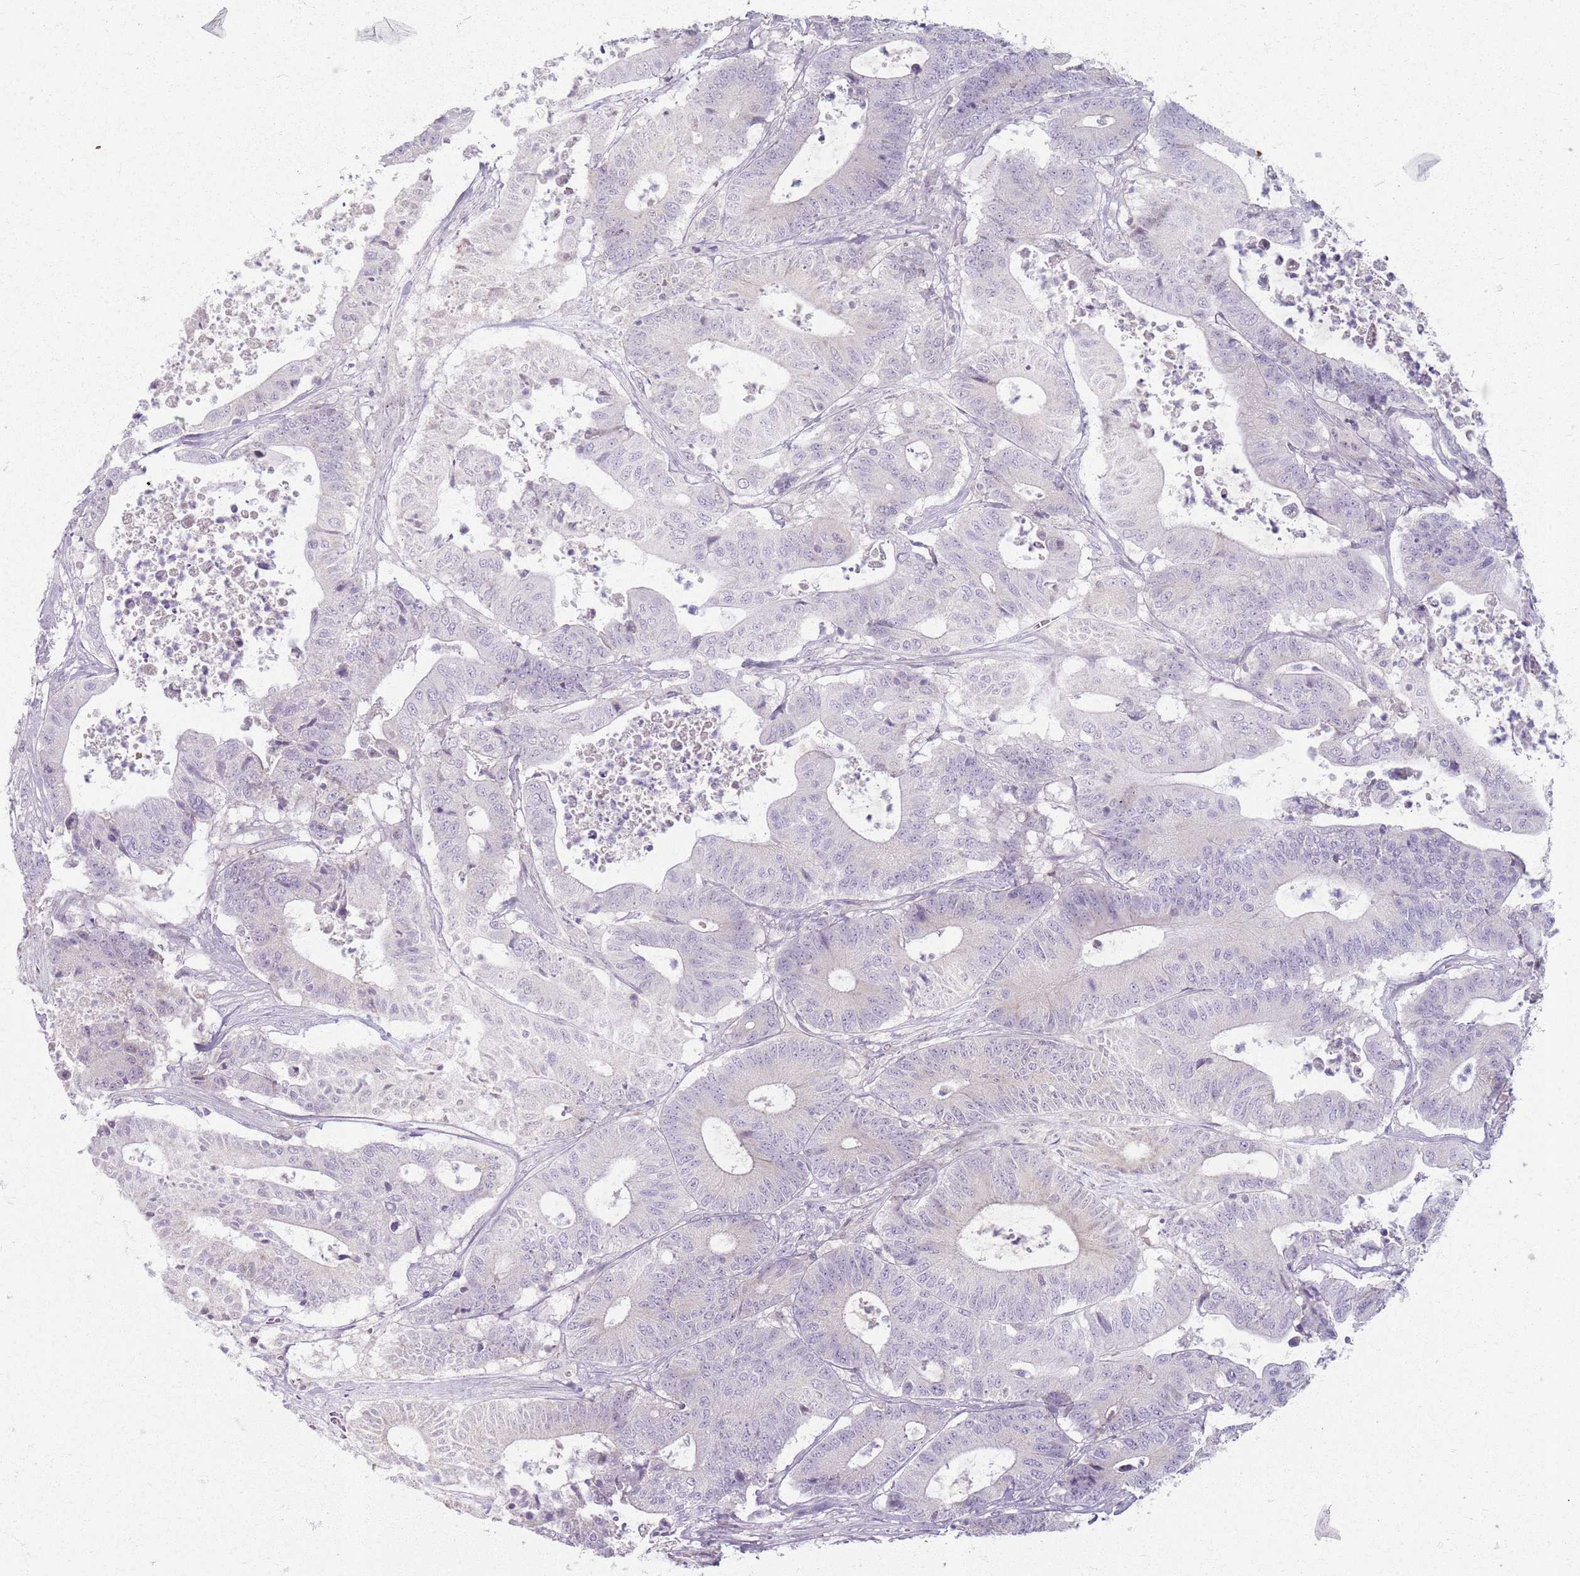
{"staining": {"intensity": "negative", "quantity": "none", "location": "none"}, "tissue": "colorectal cancer", "cell_type": "Tumor cells", "image_type": "cancer", "snomed": [{"axis": "morphology", "description": "Adenocarcinoma, NOS"}, {"axis": "topography", "description": "Colon"}], "caption": "The photomicrograph shows no significant positivity in tumor cells of colorectal adenocarcinoma. (Stains: DAB immunohistochemistry with hematoxylin counter stain, Microscopy: brightfield microscopy at high magnification).", "gene": "CRIPT", "patient": {"sex": "female", "age": 84}}